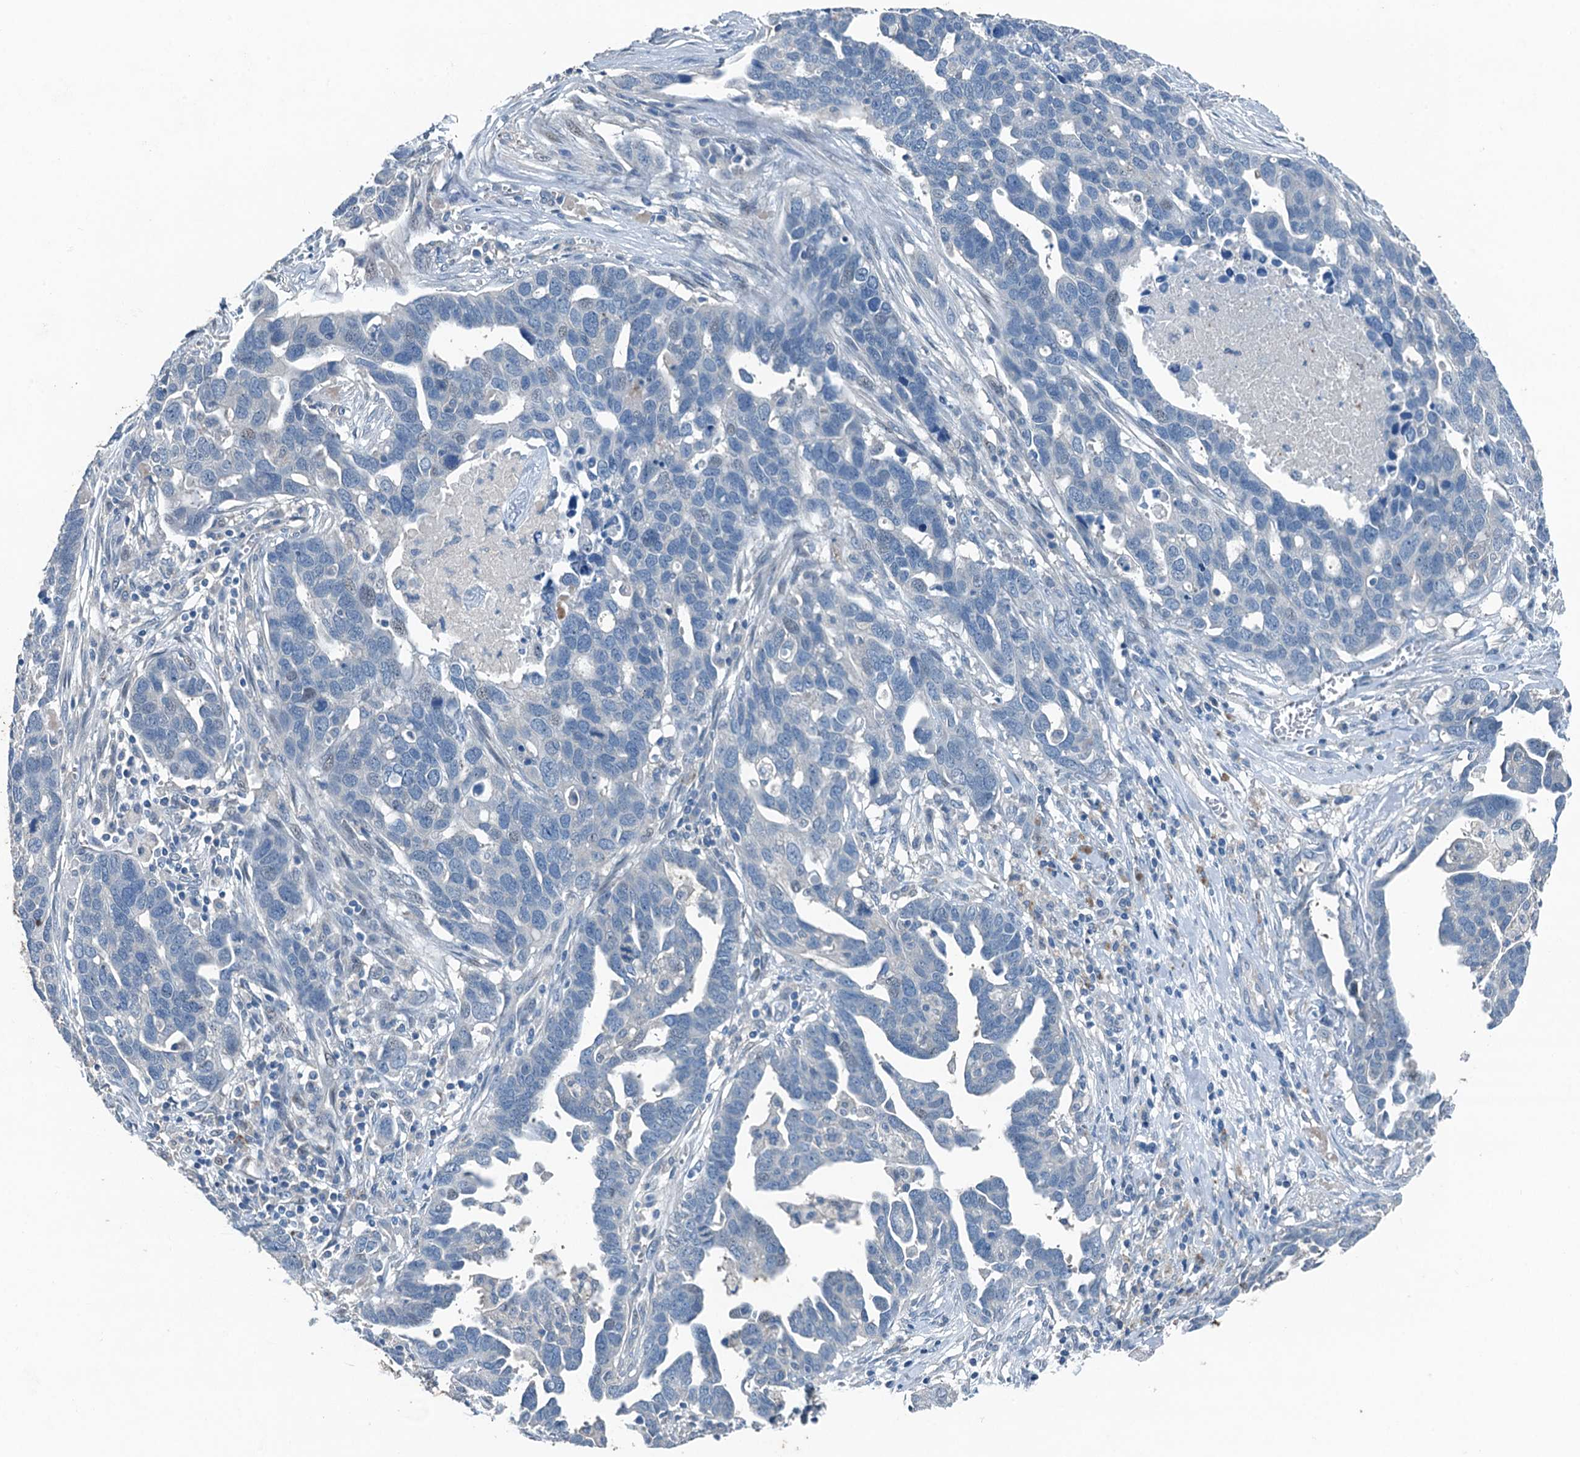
{"staining": {"intensity": "negative", "quantity": "none", "location": "none"}, "tissue": "ovarian cancer", "cell_type": "Tumor cells", "image_type": "cancer", "snomed": [{"axis": "morphology", "description": "Cystadenocarcinoma, serous, NOS"}, {"axis": "topography", "description": "Ovary"}], "caption": "An immunohistochemistry histopathology image of ovarian serous cystadenocarcinoma is shown. There is no staining in tumor cells of ovarian serous cystadenocarcinoma.", "gene": "CBLIF", "patient": {"sex": "female", "age": 54}}